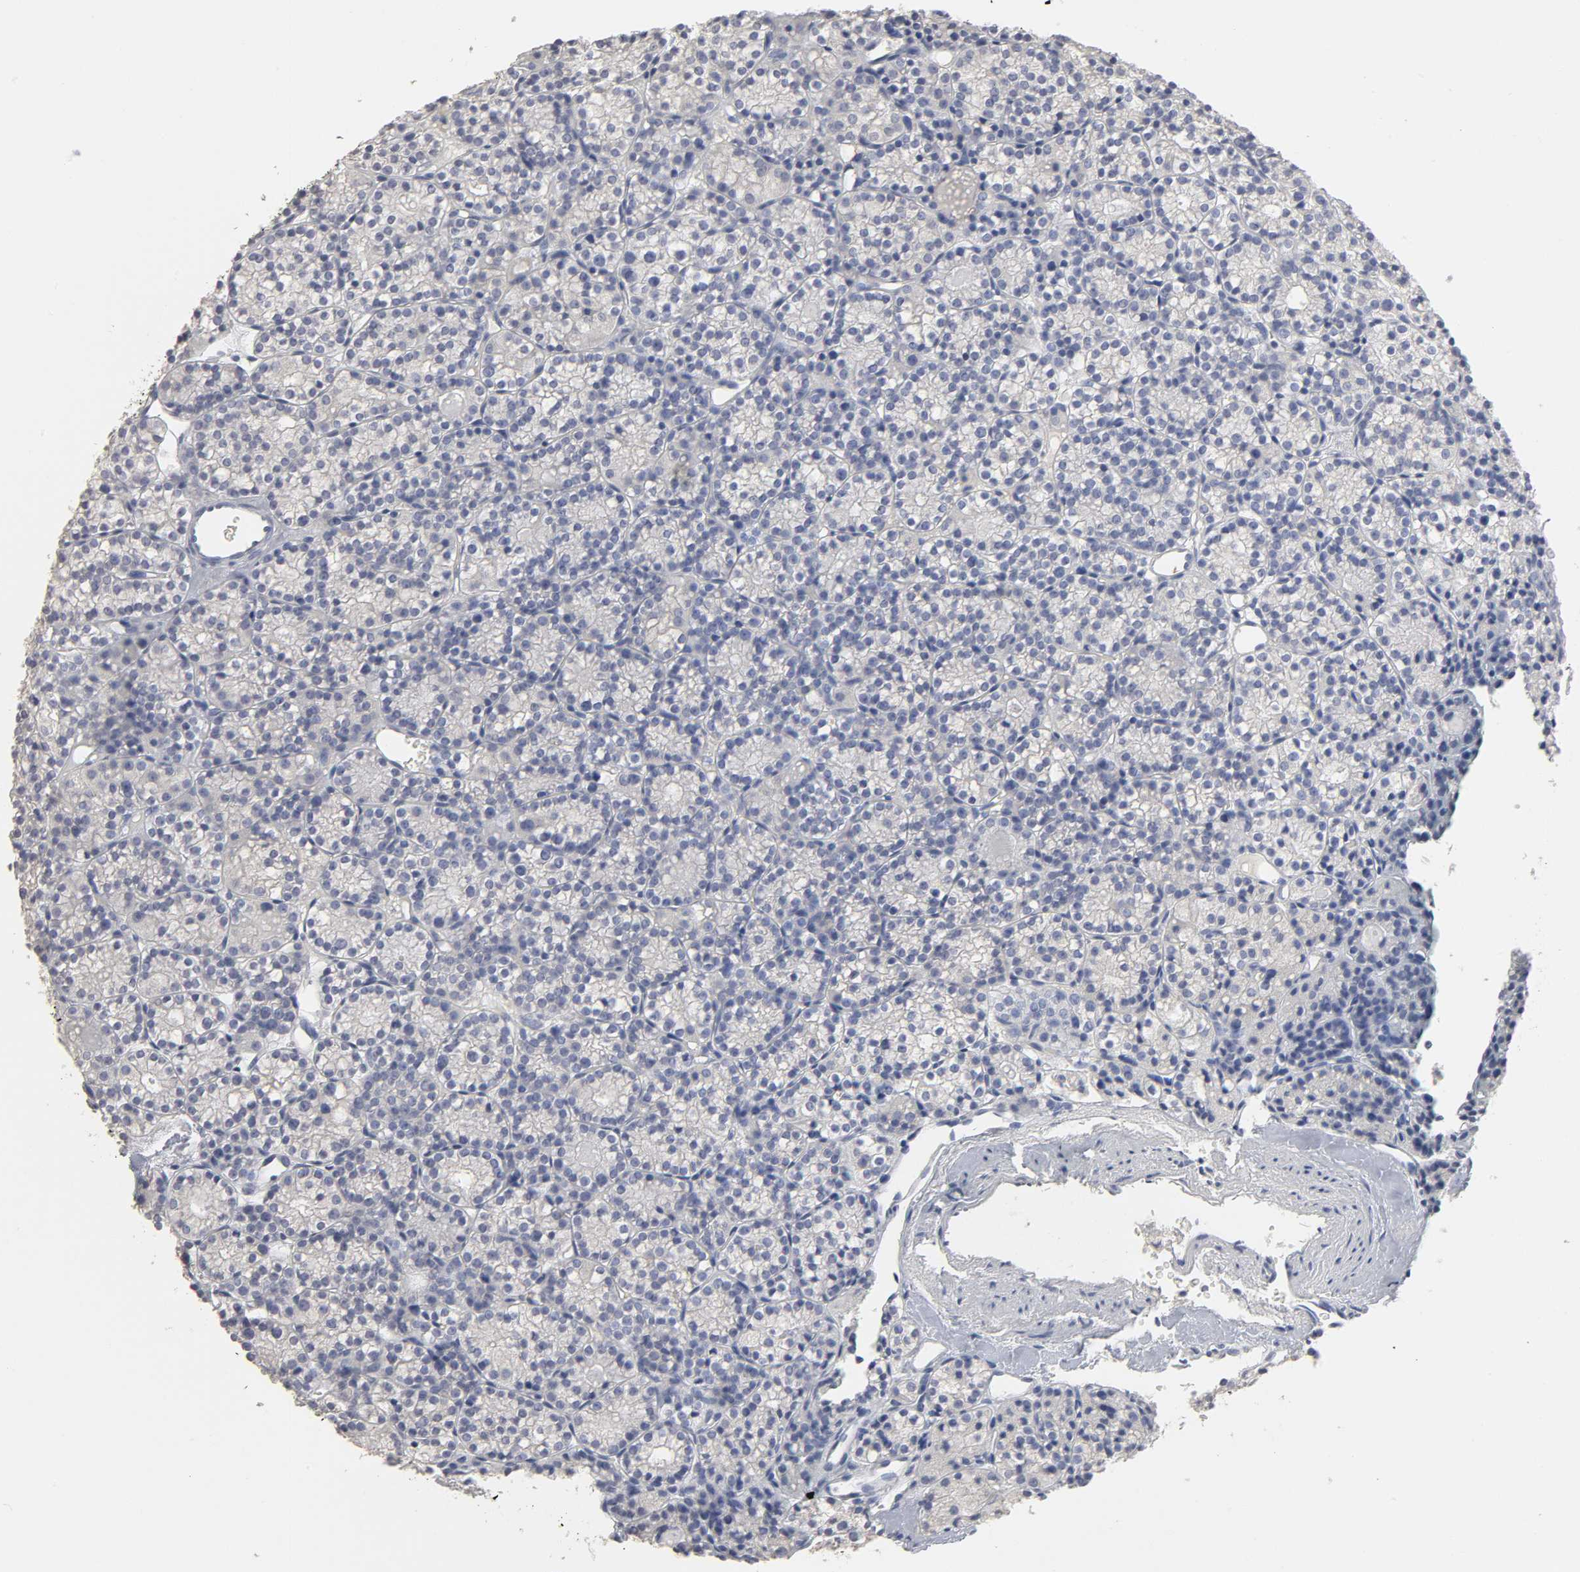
{"staining": {"intensity": "negative", "quantity": "none", "location": "none"}, "tissue": "parathyroid gland", "cell_type": "Glandular cells", "image_type": "normal", "snomed": [{"axis": "morphology", "description": "Normal tissue, NOS"}, {"axis": "topography", "description": "Parathyroid gland"}], "caption": "Immunohistochemistry (IHC) of unremarkable parathyroid gland displays no expression in glandular cells.", "gene": "SLCO1B3", "patient": {"sex": "female", "age": 64}}